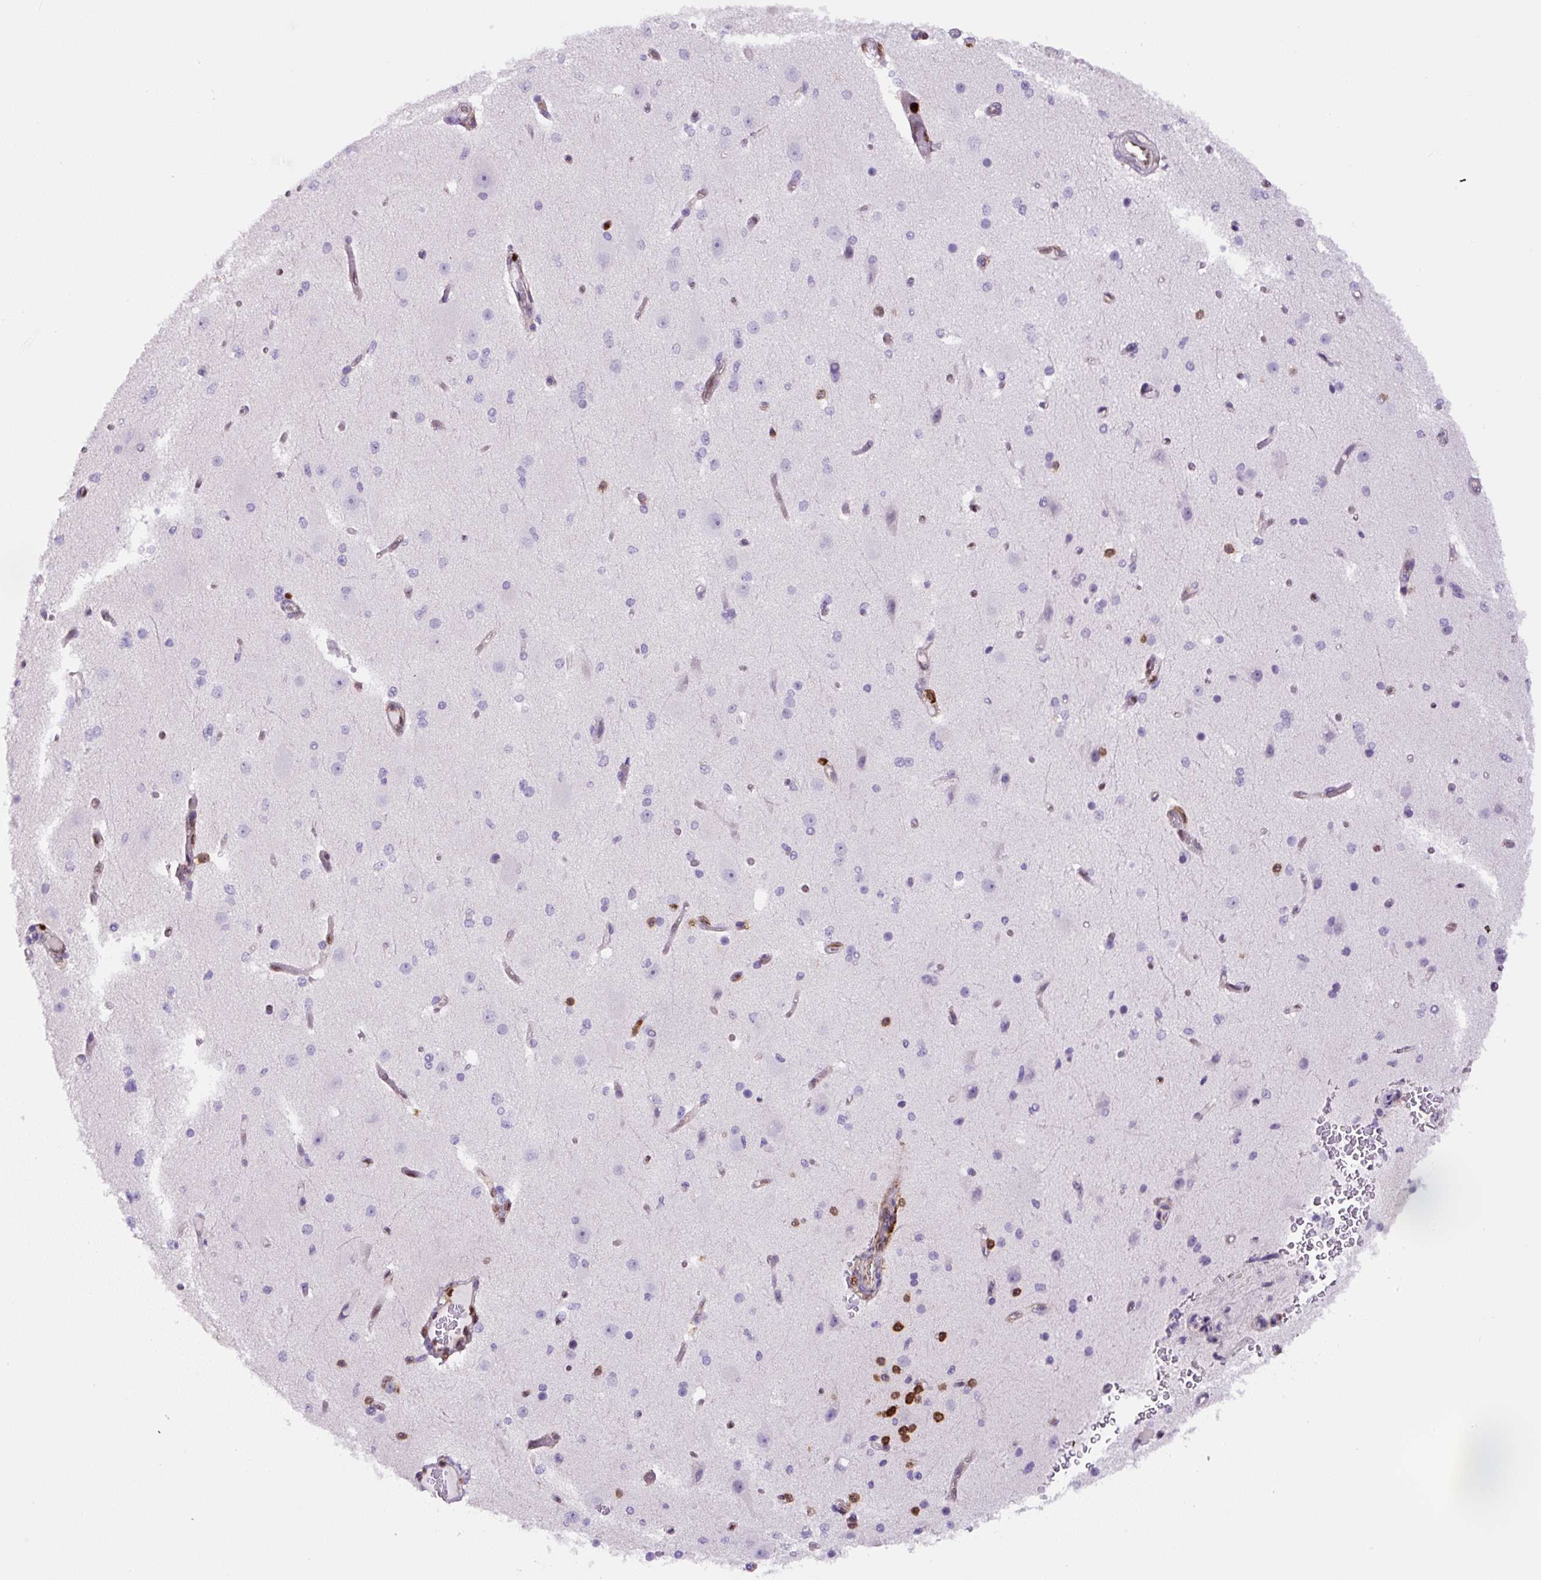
{"staining": {"intensity": "weak", "quantity": ">75%", "location": "cytoplasmic/membranous"}, "tissue": "cerebral cortex", "cell_type": "Endothelial cells", "image_type": "normal", "snomed": [{"axis": "morphology", "description": "Normal tissue, NOS"}, {"axis": "morphology", "description": "Inflammation, NOS"}, {"axis": "topography", "description": "Cerebral cortex"}], "caption": "Protein staining of normal cerebral cortex exhibits weak cytoplasmic/membranous staining in approximately >75% of endothelial cells. The protein is shown in brown color, while the nuclei are stained blue.", "gene": "ANXA1", "patient": {"sex": "male", "age": 6}}